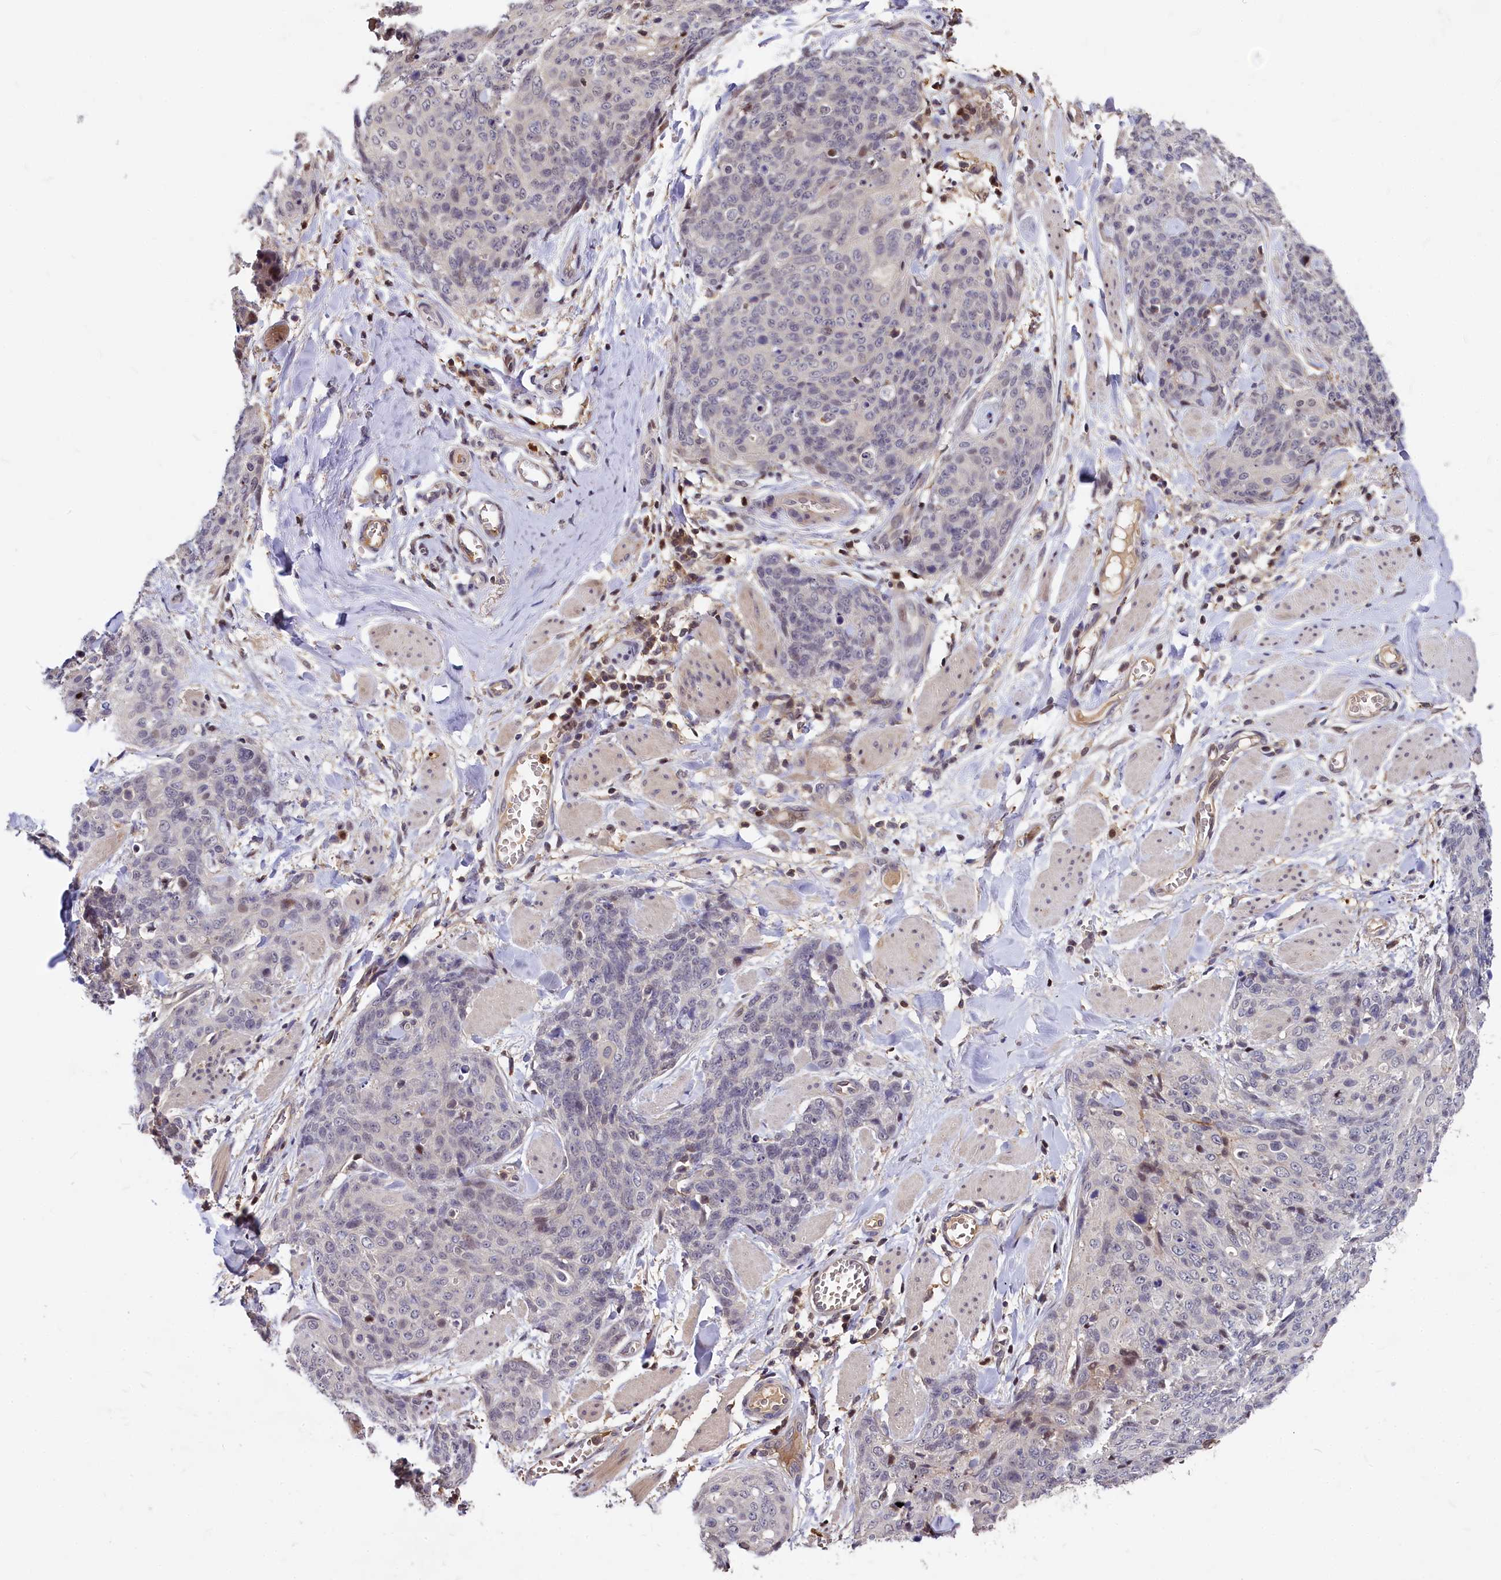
{"staining": {"intensity": "negative", "quantity": "none", "location": "none"}, "tissue": "skin cancer", "cell_type": "Tumor cells", "image_type": "cancer", "snomed": [{"axis": "morphology", "description": "Squamous cell carcinoma, NOS"}, {"axis": "topography", "description": "Skin"}, {"axis": "topography", "description": "Vulva"}], "caption": "DAB (3,3'-diaminobenzidine) immunohistochemical staining of skin squamous cell carcinoma displays no significant expression in tumor cells.", "gene": "ATG101", "patient": {"sex": "female", "age": 85}}